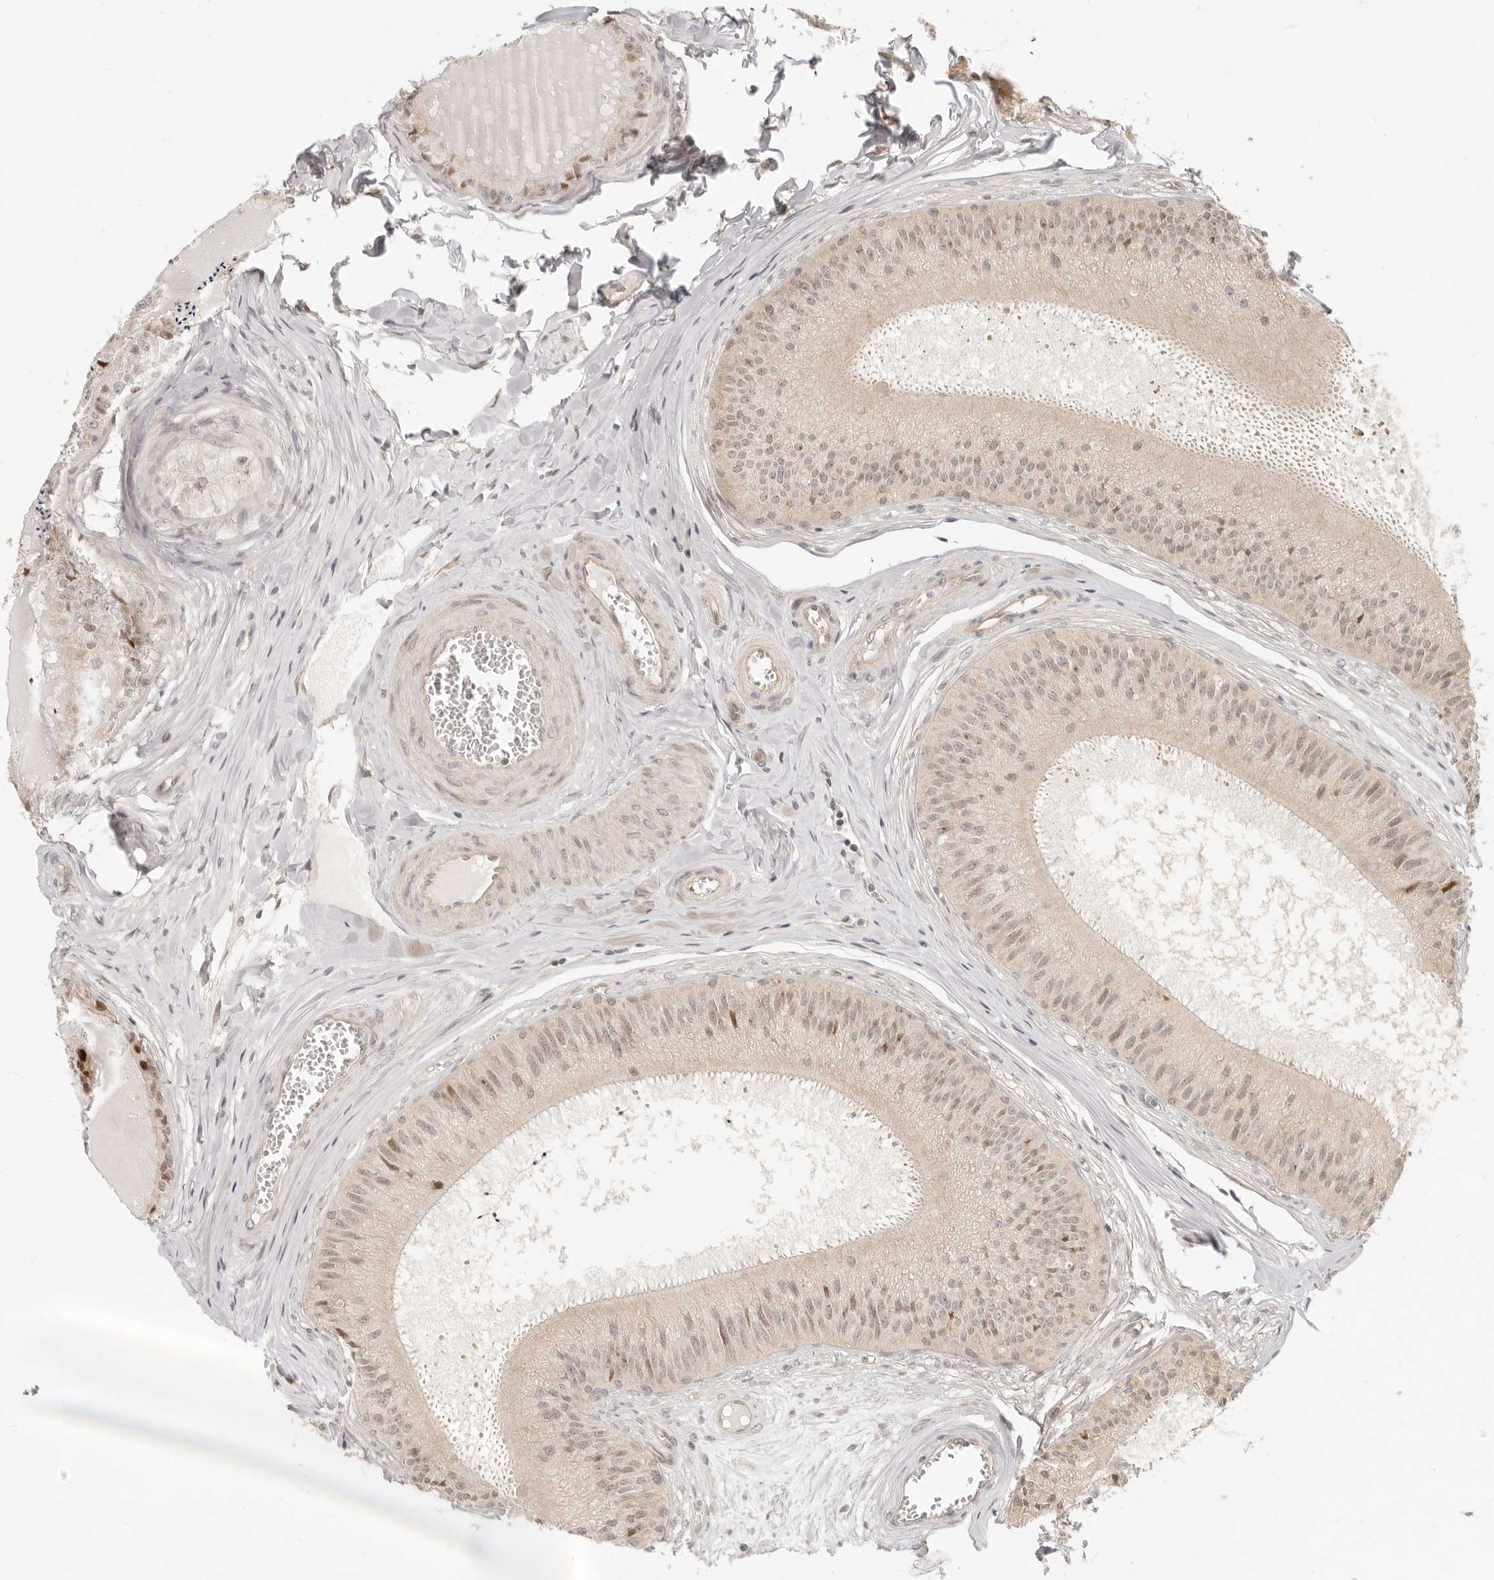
{"staining": {"intensity": "moderate", "quantity": "<25%", "location": "nuclear"}, "tissue": "epididymis", "cell_type": "Glandular cells", "image_type": "normal", "snomed": [{"axis": "morphology", "description": "Normal tissue, NOS"}, {"axis": "topography", "description": "Epididymis"}], "caption": "A high-resolution histopathology image shows immunohistochemistry staining of normal epididymis, which demonstrates moderate nuclear expression in approximately <25% of glandular cells. (DAB IHC with brightfield microscopy, high magnification).", "gene": "TUFT1", "patient": {"sex": "male", "age": 31}}